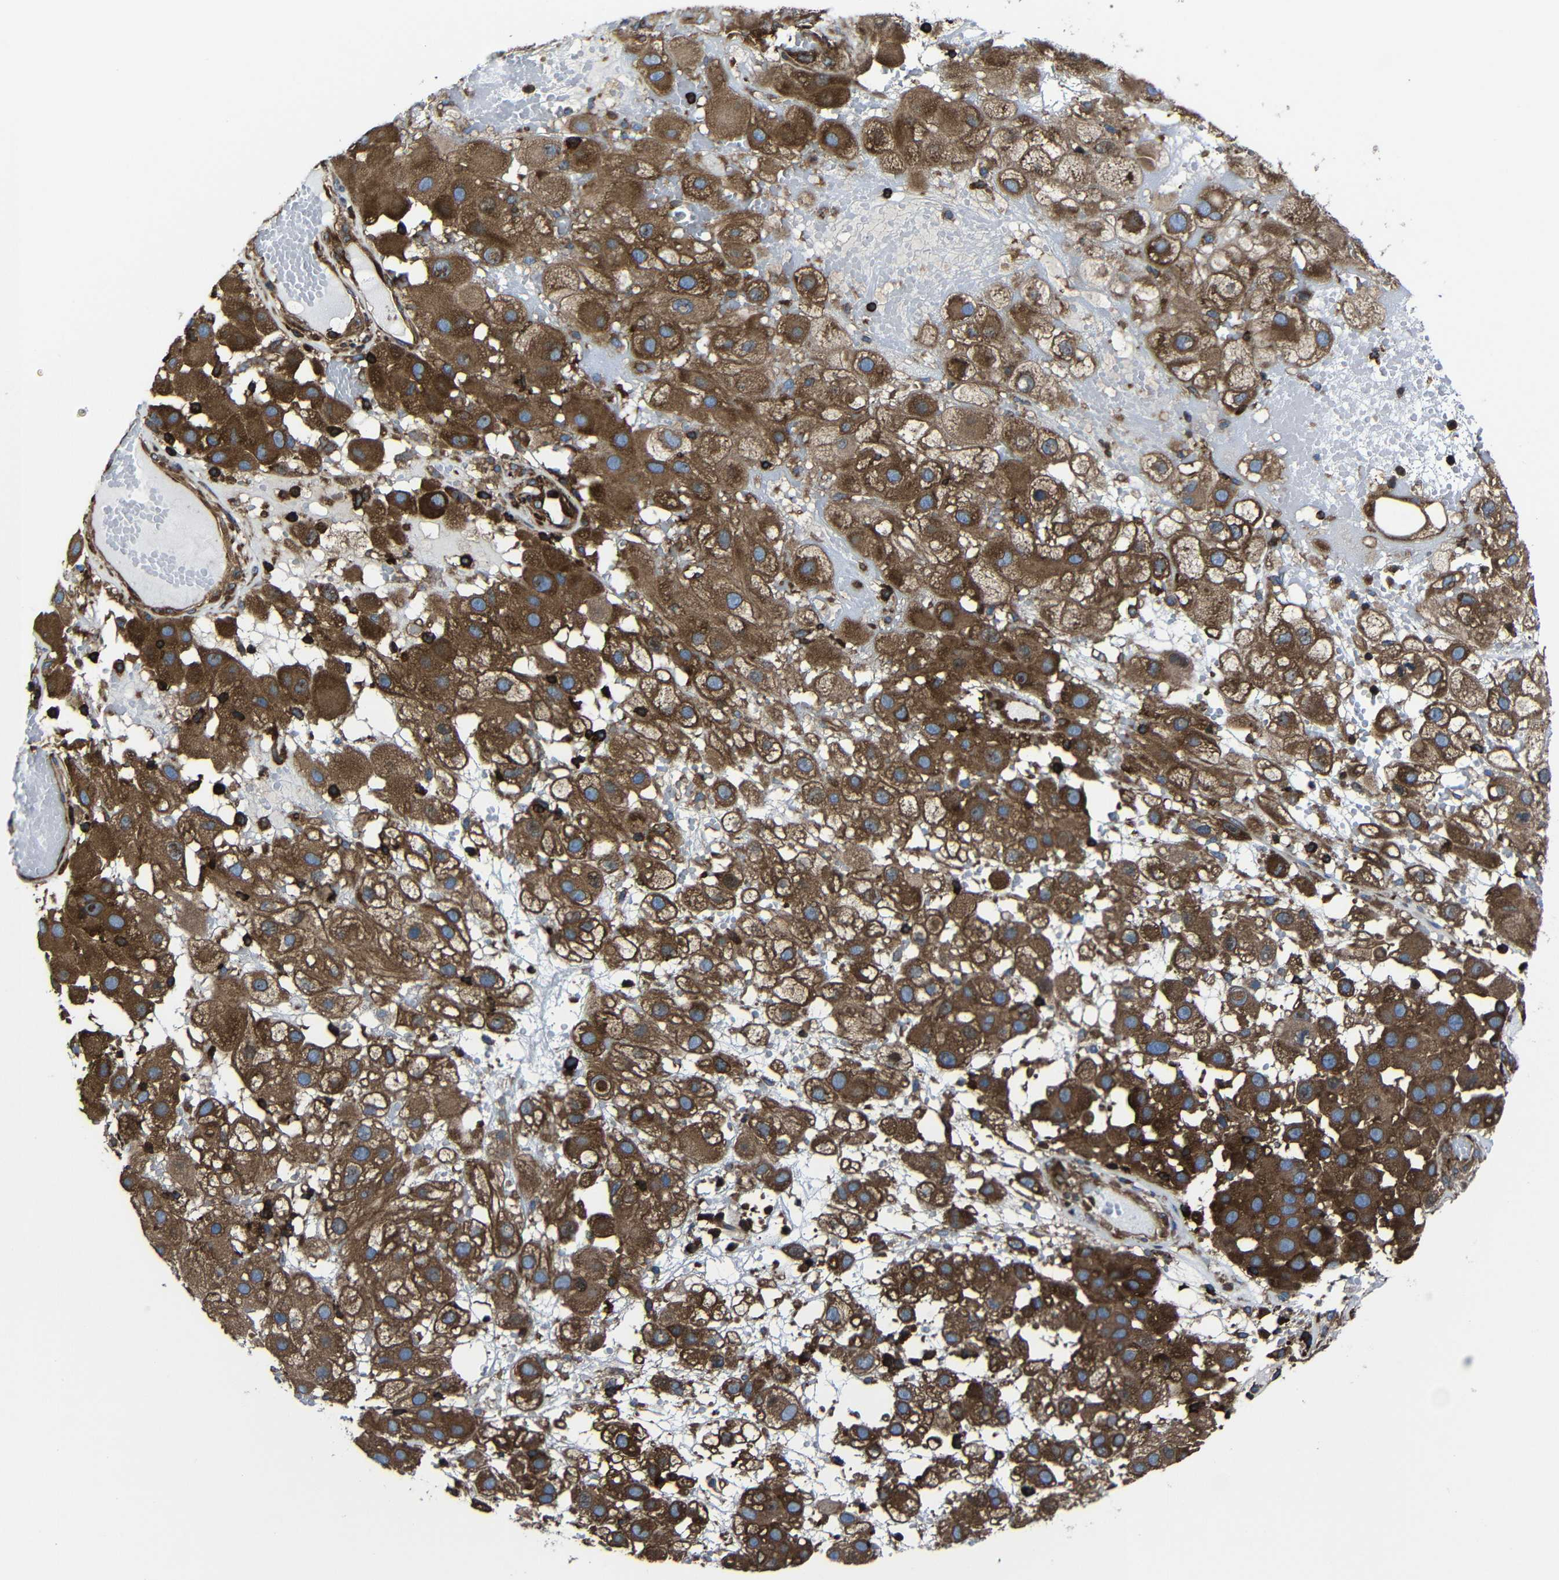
{"staining": {"intensity": "strong", "quantity": ">75%", "location": "cytoplasmic/membranous"}, "tissue": "melanoma", "cell_type": "Tumor cells", "image_type": "cancer", "snomed": [{"axis": "morphology", "description": "Malignant melanoma, NOS"}, {"axis": "topography", "description": "Skin"}], "caption": "Malignant melanoma was stained to show a protein in brown. There is high levels of strong cytoplasmic/membranous expression in about >75% of tumor cells. (DAB IHC, brown staining for protein, blue staining for nuclei).", "gene": "ARHGEF1", "patient": {"sex": "female", "age": 81}}